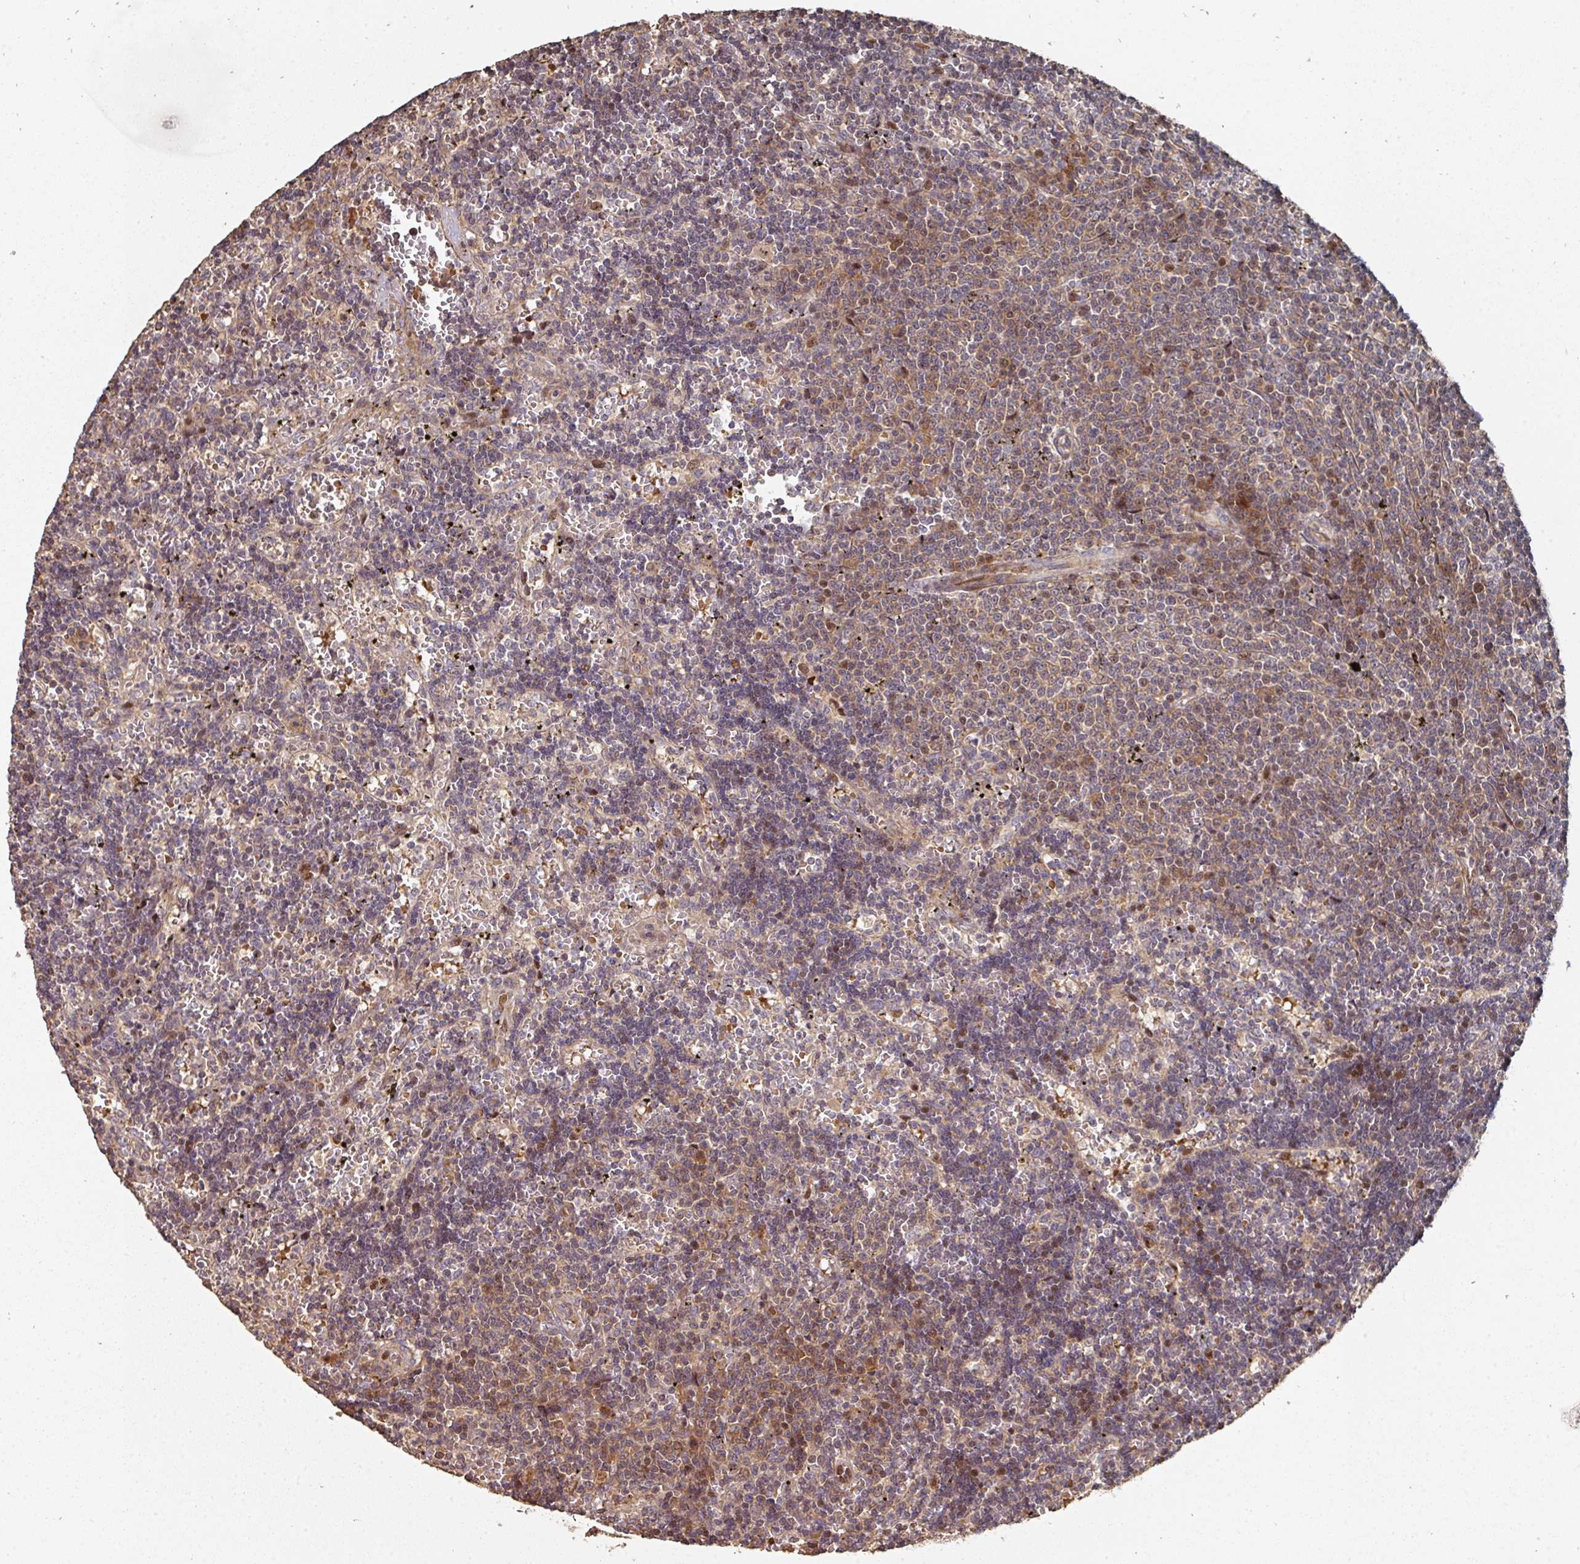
{"staining": {"intensity": "moderate", "quantity": "25%-75%", "location": "cytoplasmic/membranous"}, "tissue": "lymphoma", "cell_type": "Tumor cells", "image_type": "cancer", "snomed": [{"axis": "morphology", "description": "Malignant lymphoma, non-Hodgkin's type, Low grade"}, {"axis": "topography", "description": "Spleen"}], "caption": "Immunohistochemical staining of low-grade malignant lymphoma, non-Hodgkin's type demonstrates medium levels of moderate cytoplasmic/membranous protein positivity in approximately 25%-75% of tumor cells. (brown staining indicates protein expression, while blue staining denotes nuclei).", "gene": "CA7", "patient": {"sex": "male", "age": 60}}